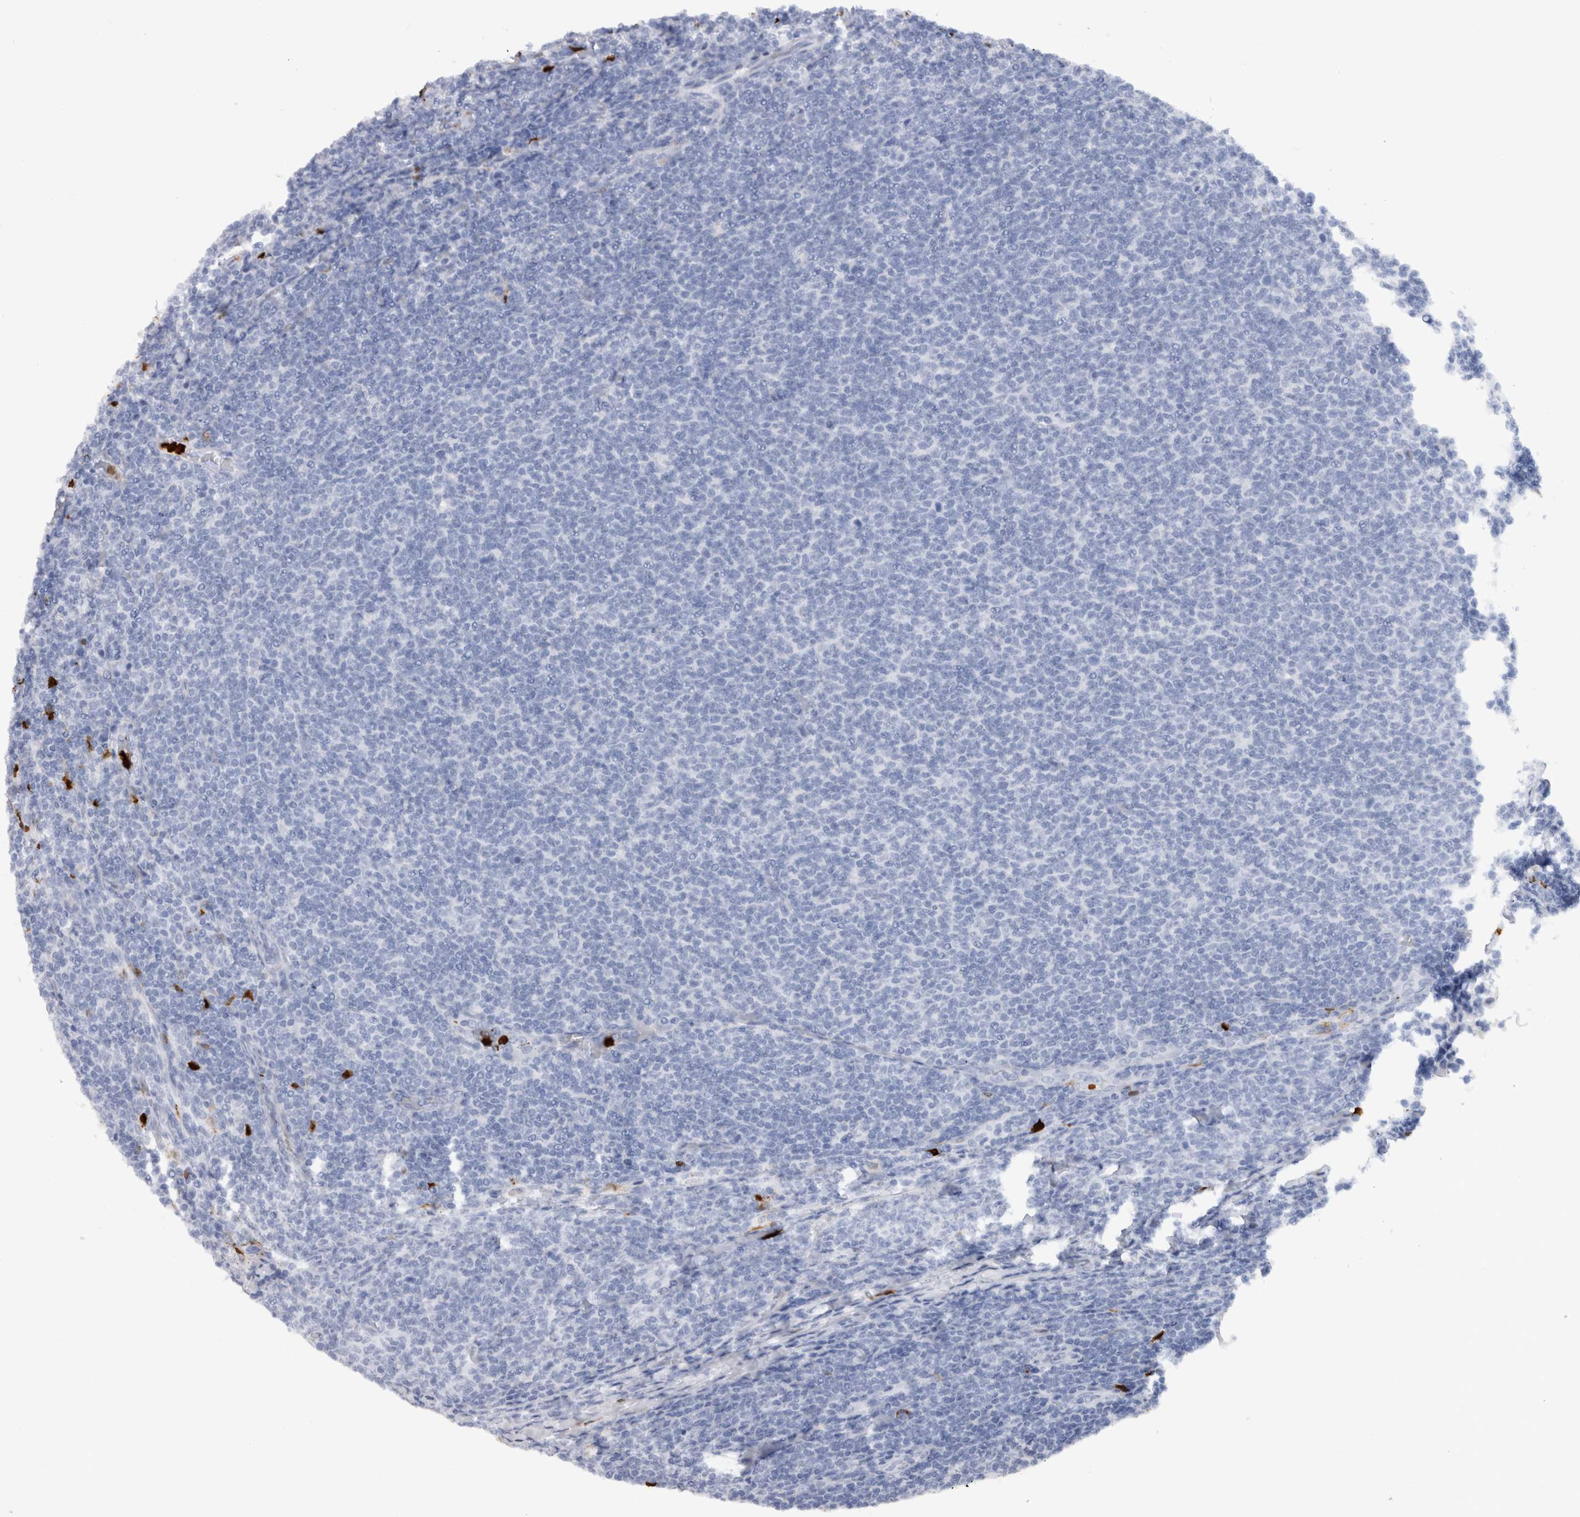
{"staining": {"intensity": "negative", "quantity": "none", "location": "none"}, "tissue": "lymphoma", "cell_type": "Tumor cells", "image_type": "cancer", "snomed": [{"axis": "morphology", "description": "Malignant lymphoma, non-Hodgkin's type, Low grade"}, {"axis": "topography", "description": "Lymph node"}], "caption": "Image shows no significant protein staining in tumor cells of lymphoma. (DAB (3,3'-diaminobenzidine) immunohistochemistry, high magnification).", "gene": "S100A8", "patient": {"sex": "male", "age": 66}}